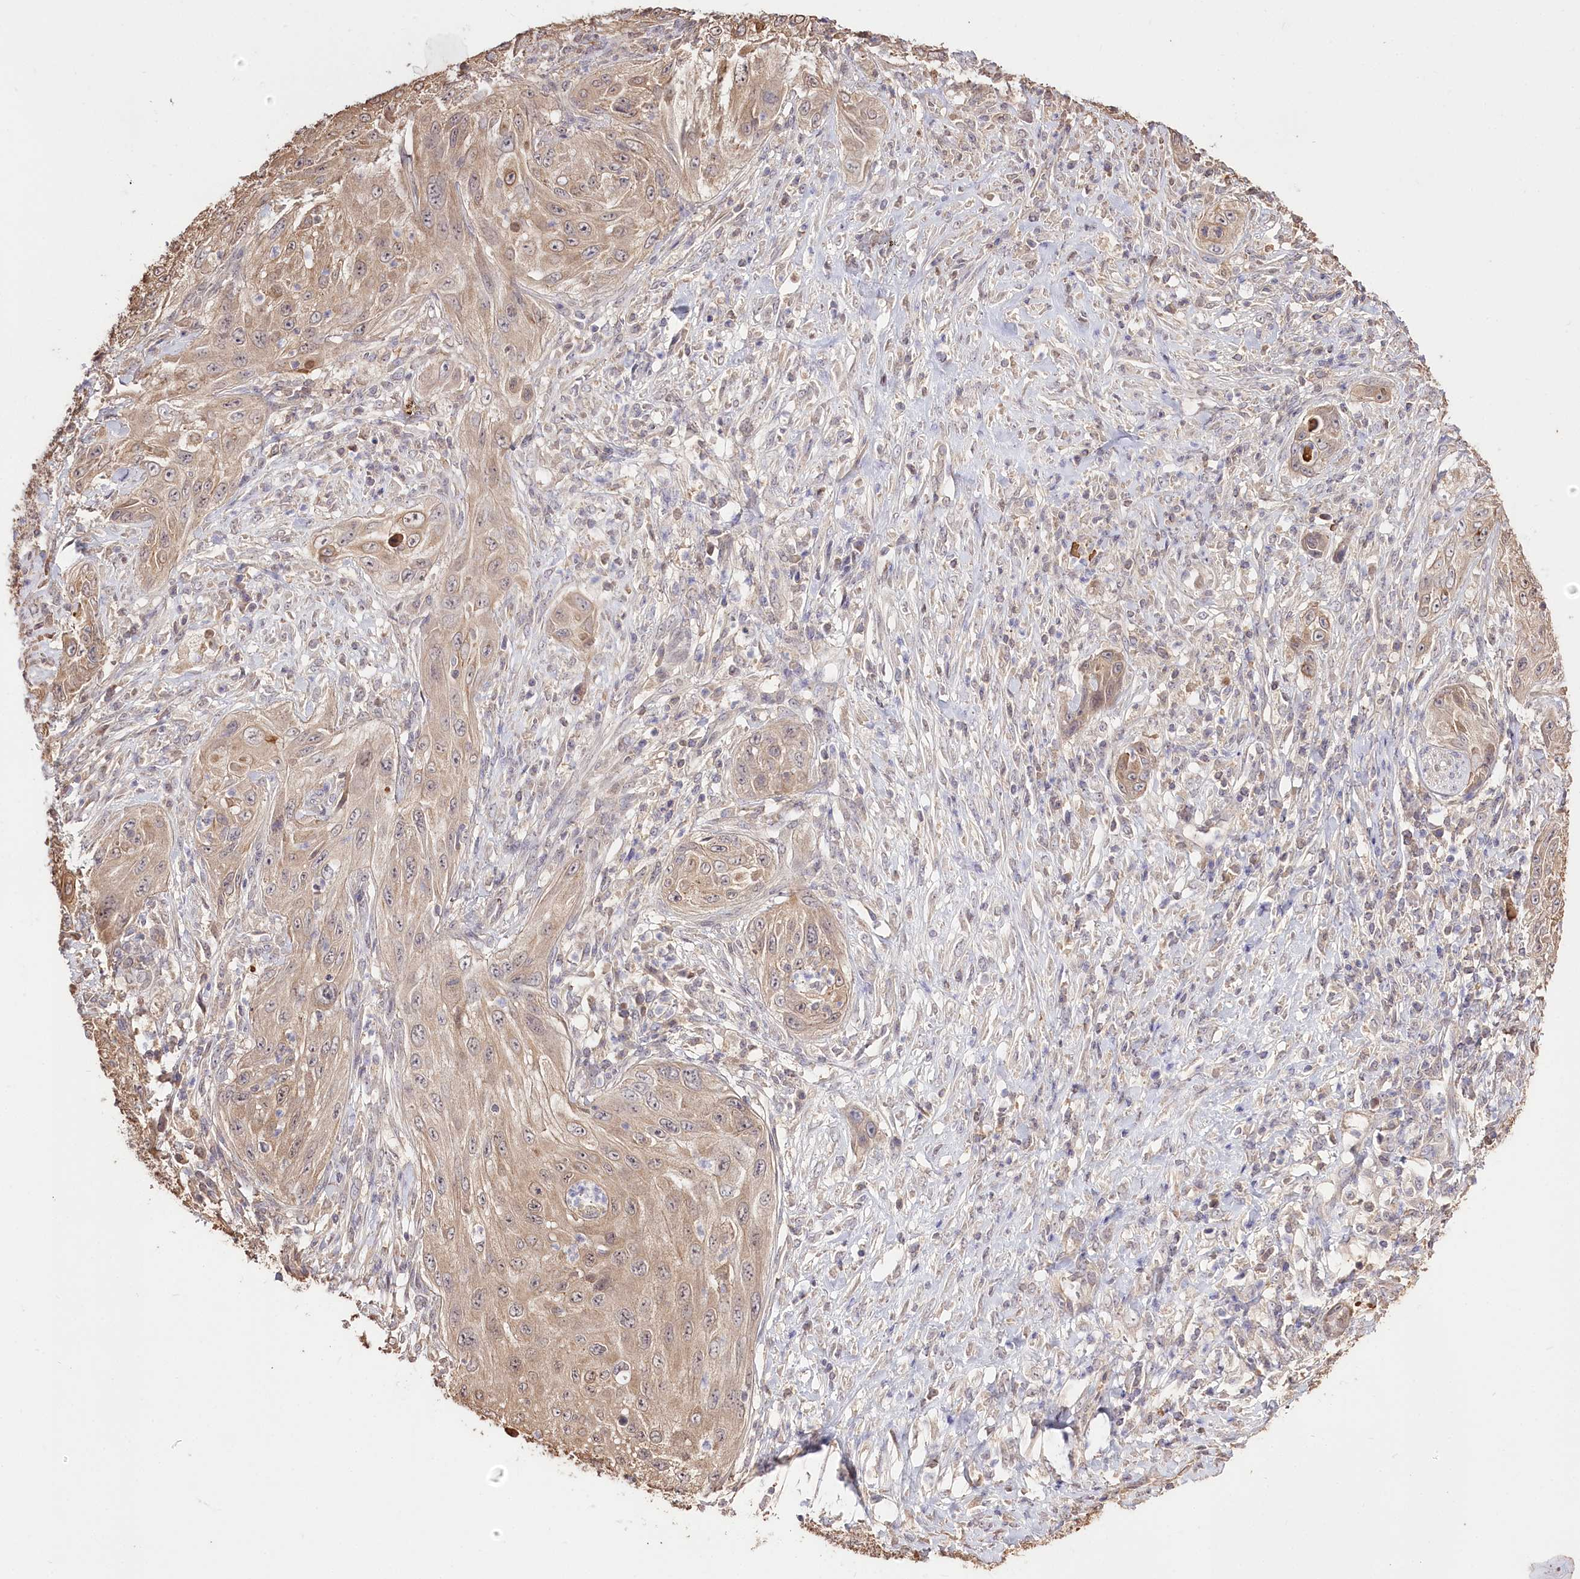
{"staining": {"intensity": "weak", "quantity": ">75%", "location": "cytoplasmic/membranous"}, "tissue": "cervical cancer", "cell_type": "Tumor cells", "image_type": "cancer", "snomed": [{"axis": "morphology", "description": "Squamous cell carcinoma, NOS"}, {"axis": "topography", "description": "Cervix"}], "caption": "Human squamous cell carcinoma (cervical) stained with a brown dye shows weak cytoplasmic/membranous positive staining in about >75% of tumor cells.", "gene": "R3HDM2", "patient": {"sex": "female", "age": 42}}